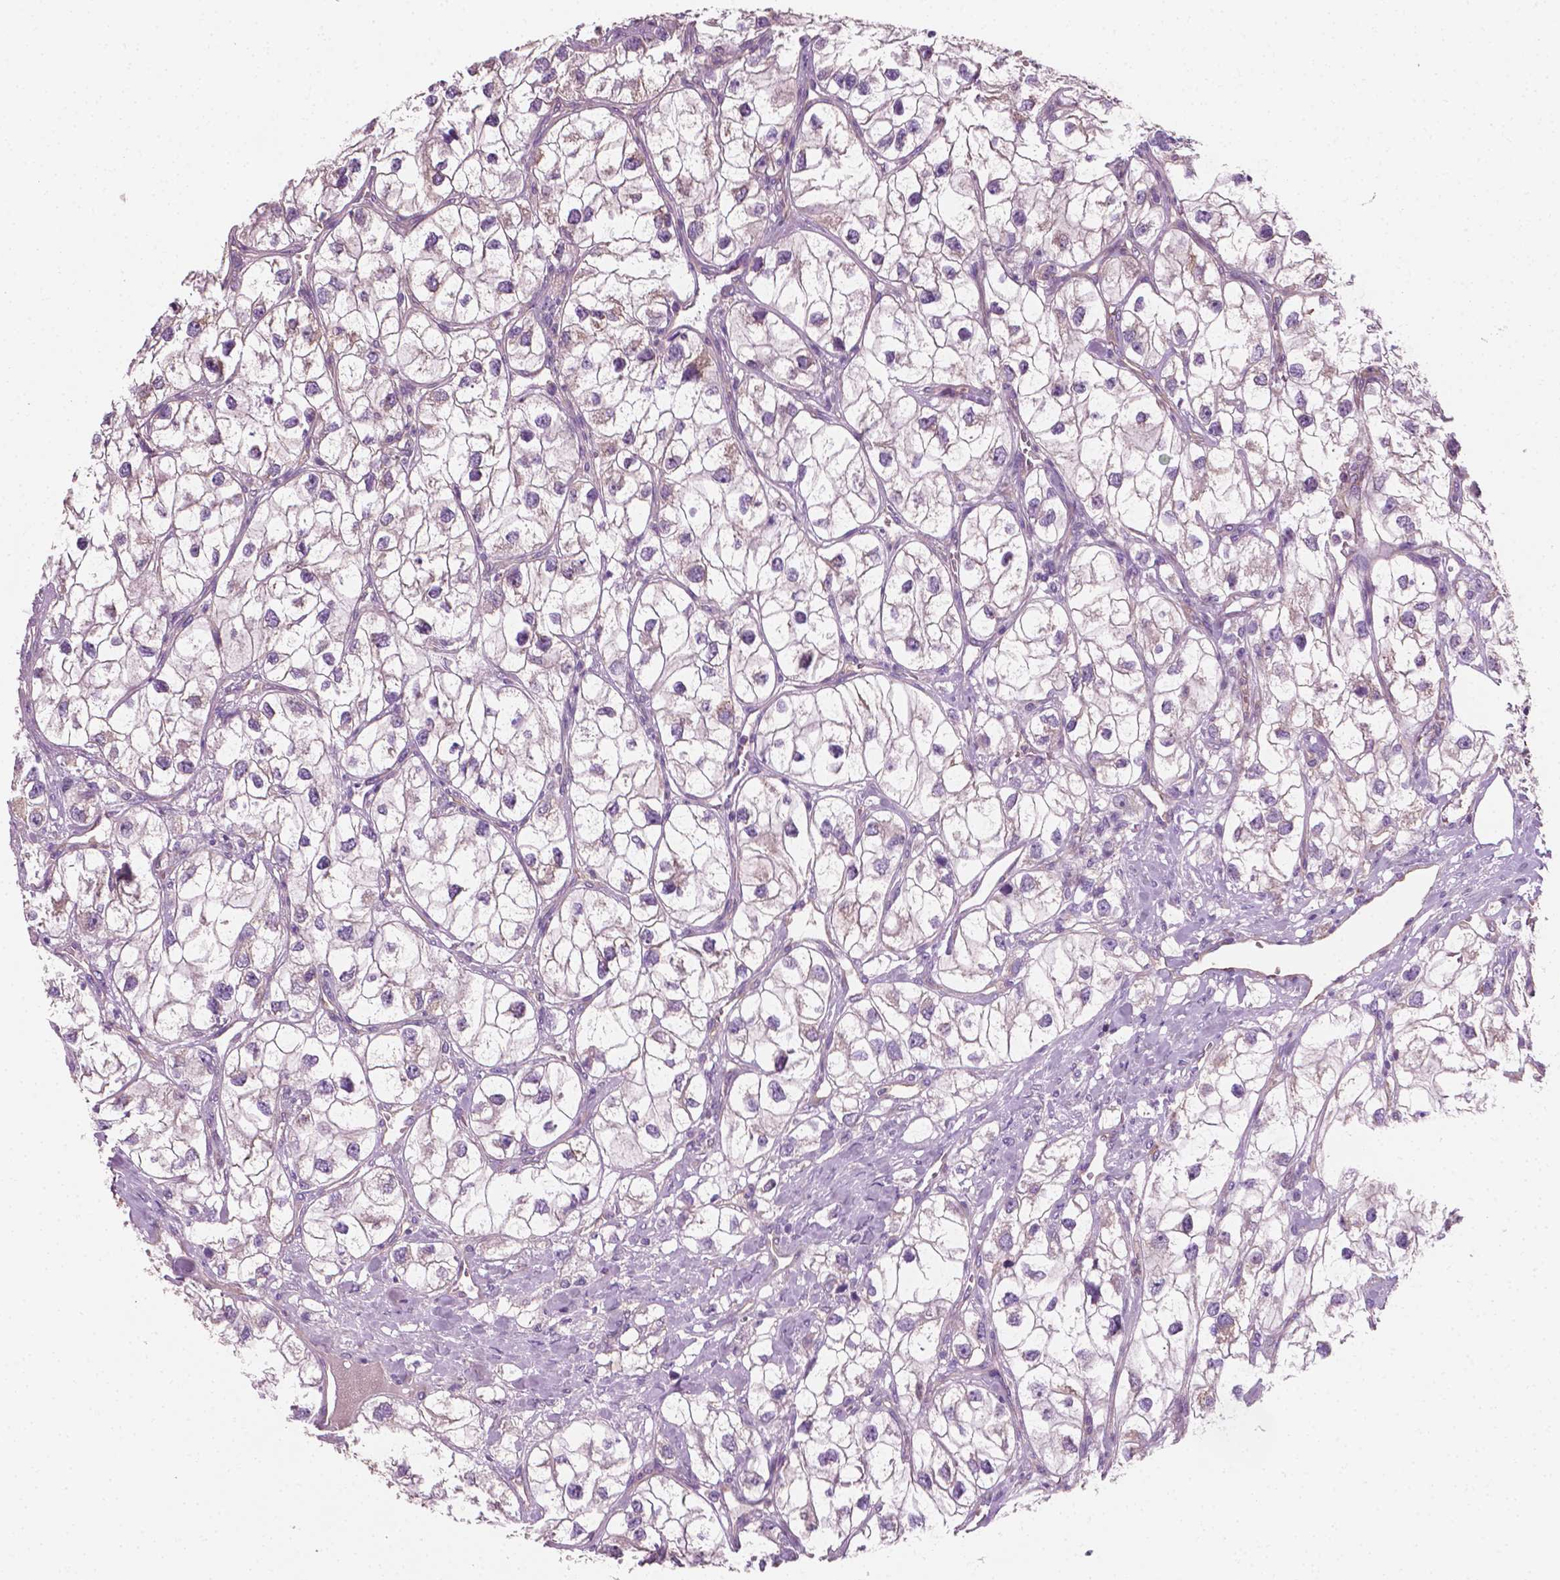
{"staining": {"intensity": "negative", "quantity": "none", "location": "none"}, "tissue": "renal cancer", "cell_type": "Tumor cells", "image_type": "cancer", "snomed": [{"axis": "morphology", "description": "Adenocarcinoma, NOS"}, {"axis": "topography", "description": "Kidney"}], "caption": "This is a histopathology image of immunohistochemistry (IHC) staining of adenocarcinoma (renal), which shows no staining in tumor cells. The staining is performed using DAB brown chromogen with nuclei counter-stained in using hematoxylin.", "gene": "PTX3", "patient": {"sex": "male", "age": 59}}